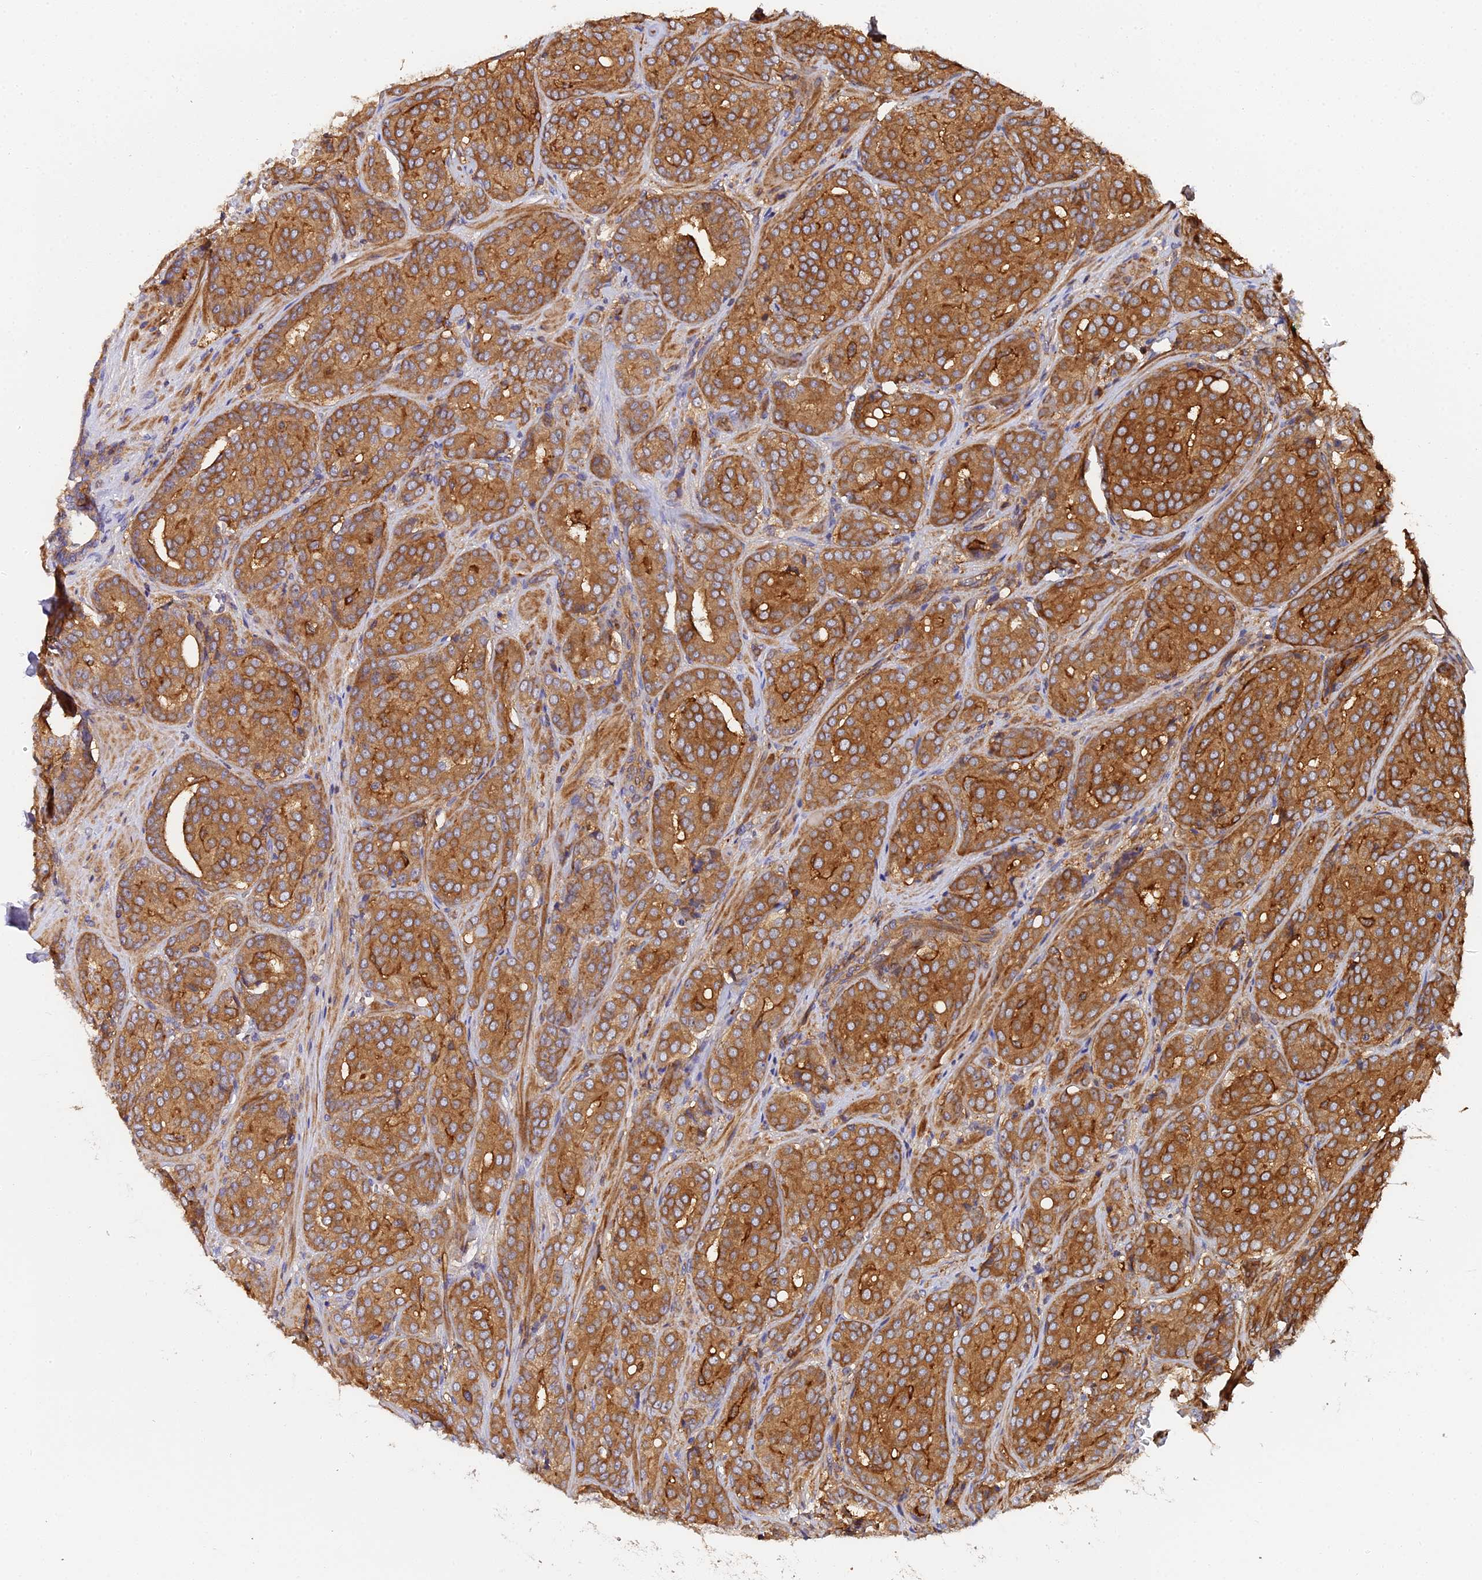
{"staining": {"intensity": "strong", "quantity": ">75%", "location": "cytoplasmic/membranous"}, "tissue": "prostate cancer", "cell_type": "Tumor cells", "image_type": "cancer", "snomed": [{"axis": "morphology", "description": "Adenocarcinoma, High grade"}, {"axis": "topography", "description": "Prostate"}], "caption": "A brown stain labels strong cytoplasmic/membranous positivity of a protein in prostate cancer tumor cells. (DAB (3,3'-diaminobenzidine) IHC, brown staining for protein, blue staining for nuclei).", "gene": "GNG5B", "patient": {"sex": "male", "age": 68}}